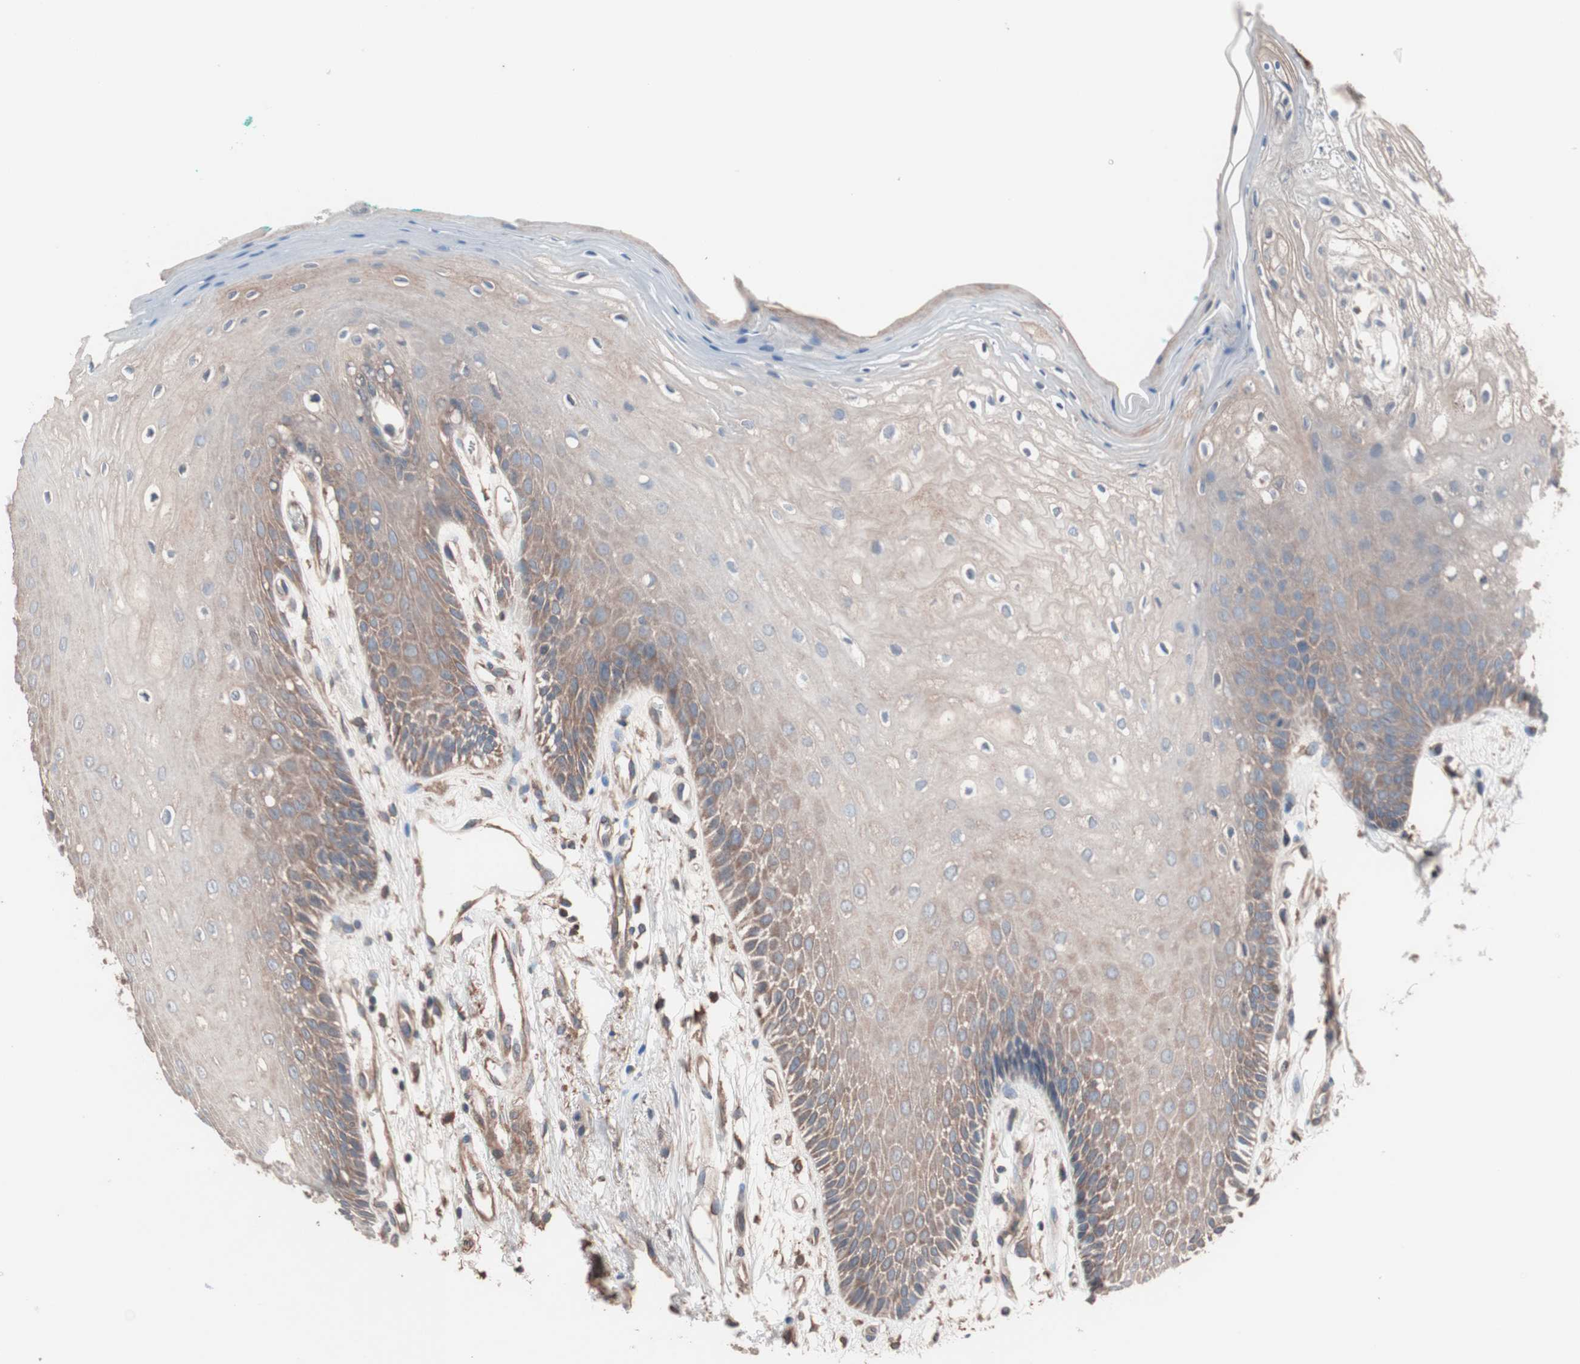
{"staining": {"intensity": "weak", "quantity": "<25%", "location": "cytoplasmic/membranous"}, "tissue": "oral mucosa", "cell_type": "Squamous epithelial cells", "image_type": "normal", "snomed": [{"axis": "morphology", "description": "Normal tissue, NOS"}, {"axis": "morphology", "description": "Squamous cell carcinoma, NOS"}, {"axis": "topography", "description": "Skeletal muscle"}, {"axis": "topography", "description": "Oral tissue"}, {"axis": "topography", "description": "Head-Neck"}], "caption": "Micrograph shows no significant protein staining in squamous epithelial cells of unremarkable oral mucosa. (DAB (3,3'-diaminobenzidine) immunohistochemistry, high magnification).", "gene": "ATG7", "patient": {"sex": "female", "age": 84}}